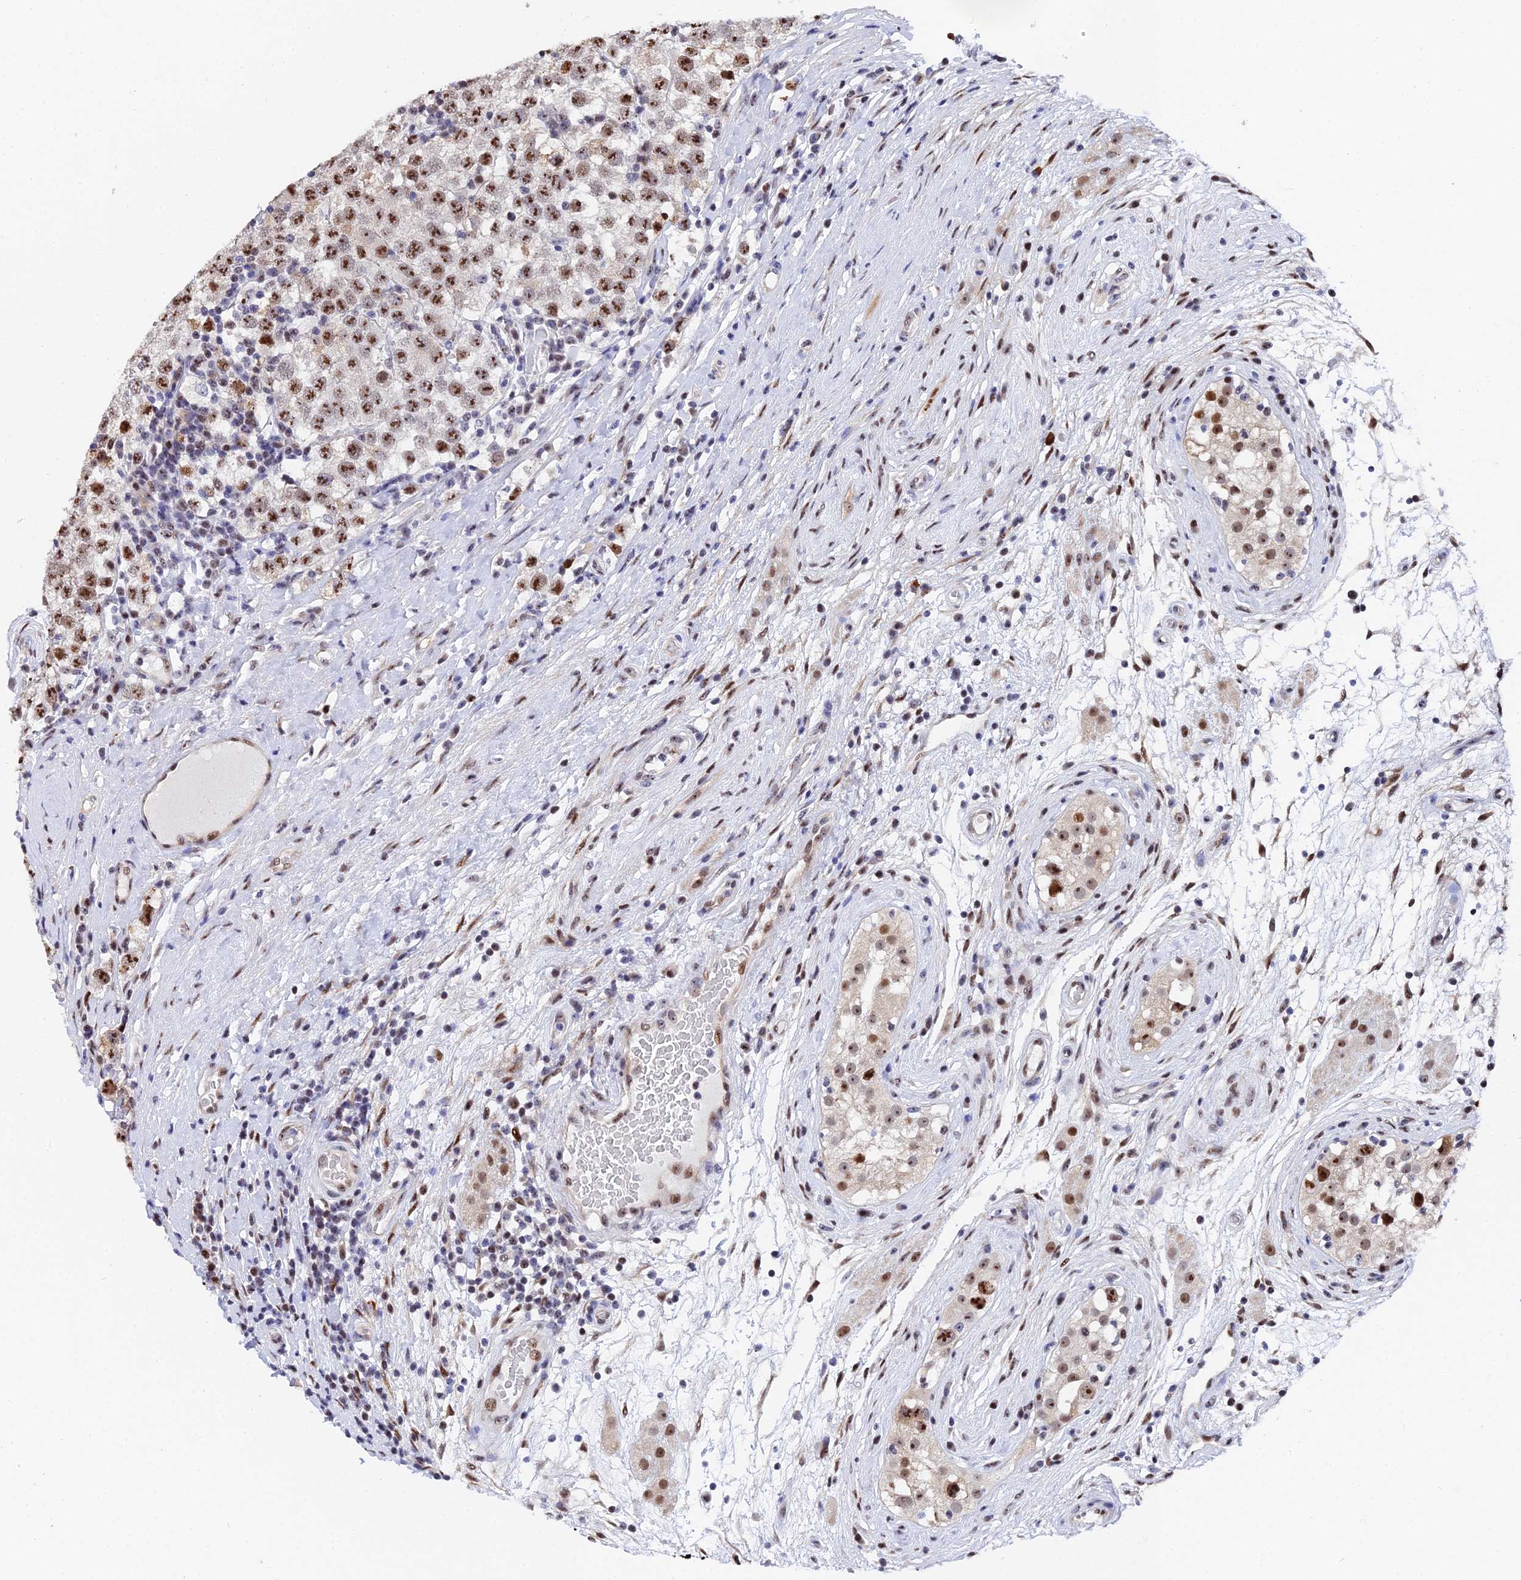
{"staining": {"intensity": "moderate", "quantity": ">75%", "location": "nuclear"}, "tissue": "testis cancer", "cell_type": "Tumor cells", "image_type": "cancer", "snomed": [{"axis": "morphology", "description": "Seminoma, NOS"}, {"axis": "topography", "description": "Testis"}], "caption": "Testis cancer tissue exhibits moderate nuclear positivity in approximately >75% of tumor cells", "gene": "TIFA", "patient": {"sex": "male", "age": 34}}